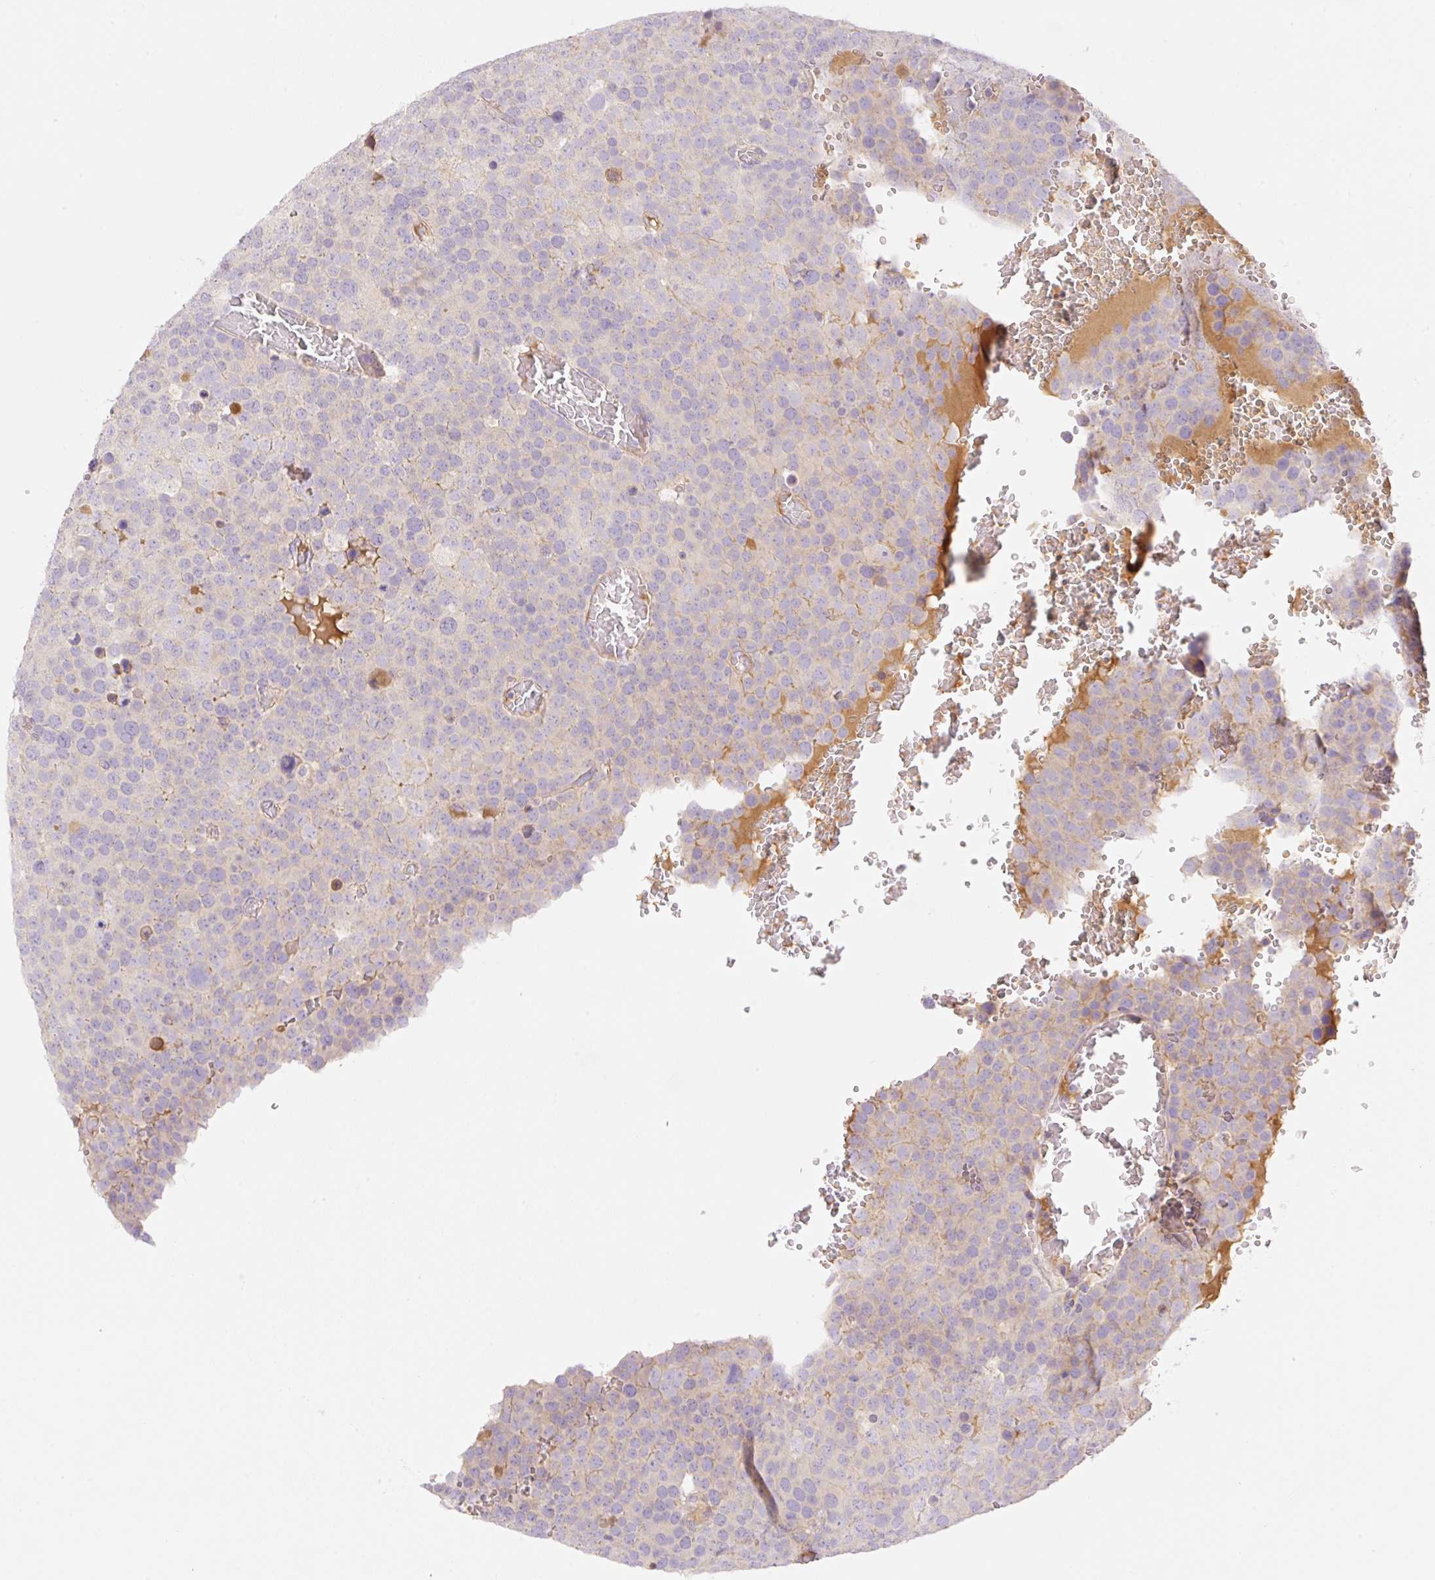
{"staining": {"intensity": "negative", "quantity": "none", "location": "none"}, "tissue": "testis cancer", "cell_type": "Tumor cells", "image_type": "cancer", "snomed": [{"axis": "morphology", "description": "Seminoma, NOS"}, {"axis": "topography", "description": "Testis"}], "caption": "There is no significant positivity in tumor cells of testis seminoma.", "gene": "DENND5A", "patient": {"sex": "male", "age": 71}}